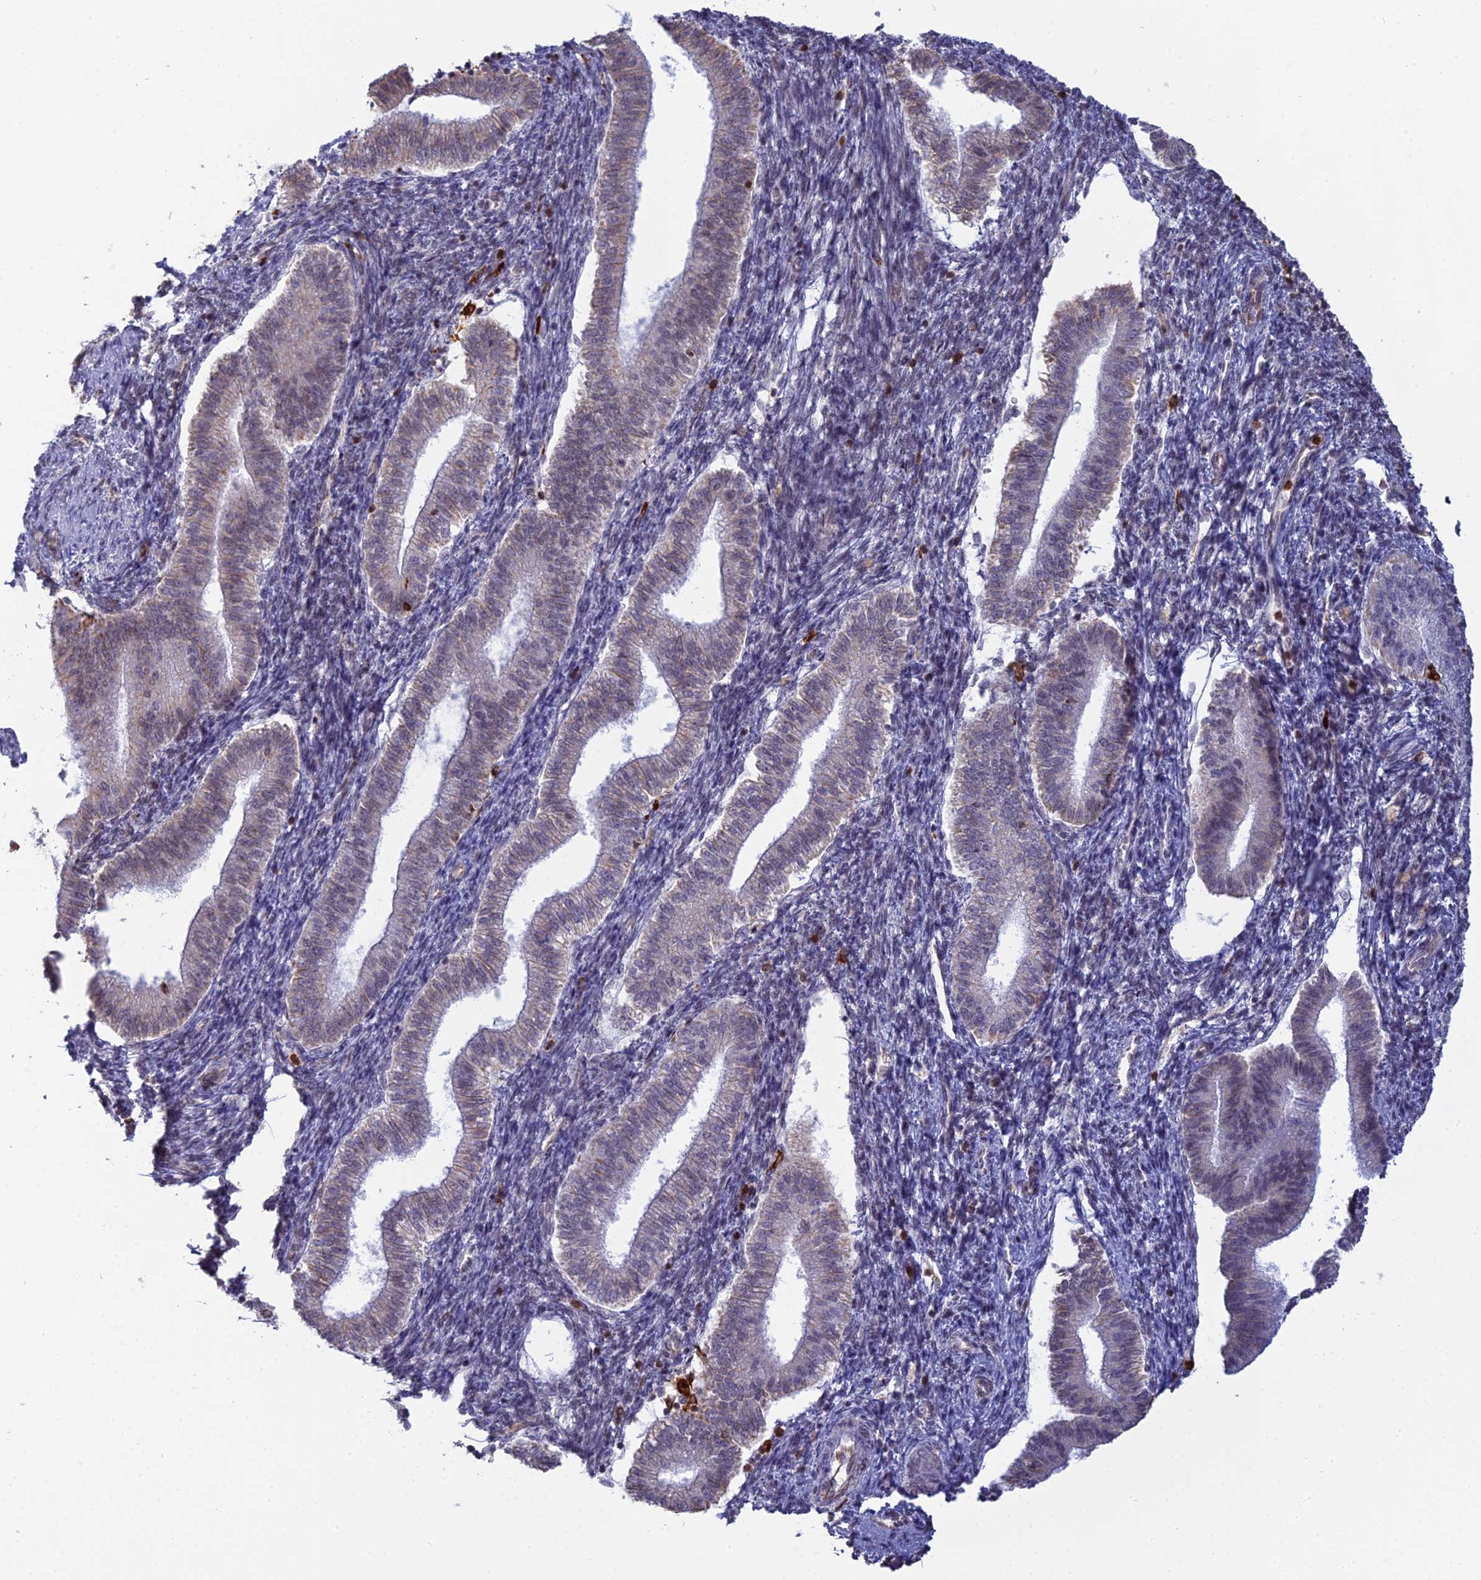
{"staining": {"intensity": "negative", "quantity": "none", "location": "none"}, "tissue": "endometrium", "cell_type": "Cells in endometrial stroma", "image_type": "normal", "snomed": [{"axis": "morphology", "description": "Normal tissue, NOS"}, {"axis": "topography", "description": "Endometrium"}], "caption": "The photomicrograph displays no staining of cells in endometrial stroma in normal endometrium.", "gene": "APOBR", "patient": {"sex": "female", "age": 24}}